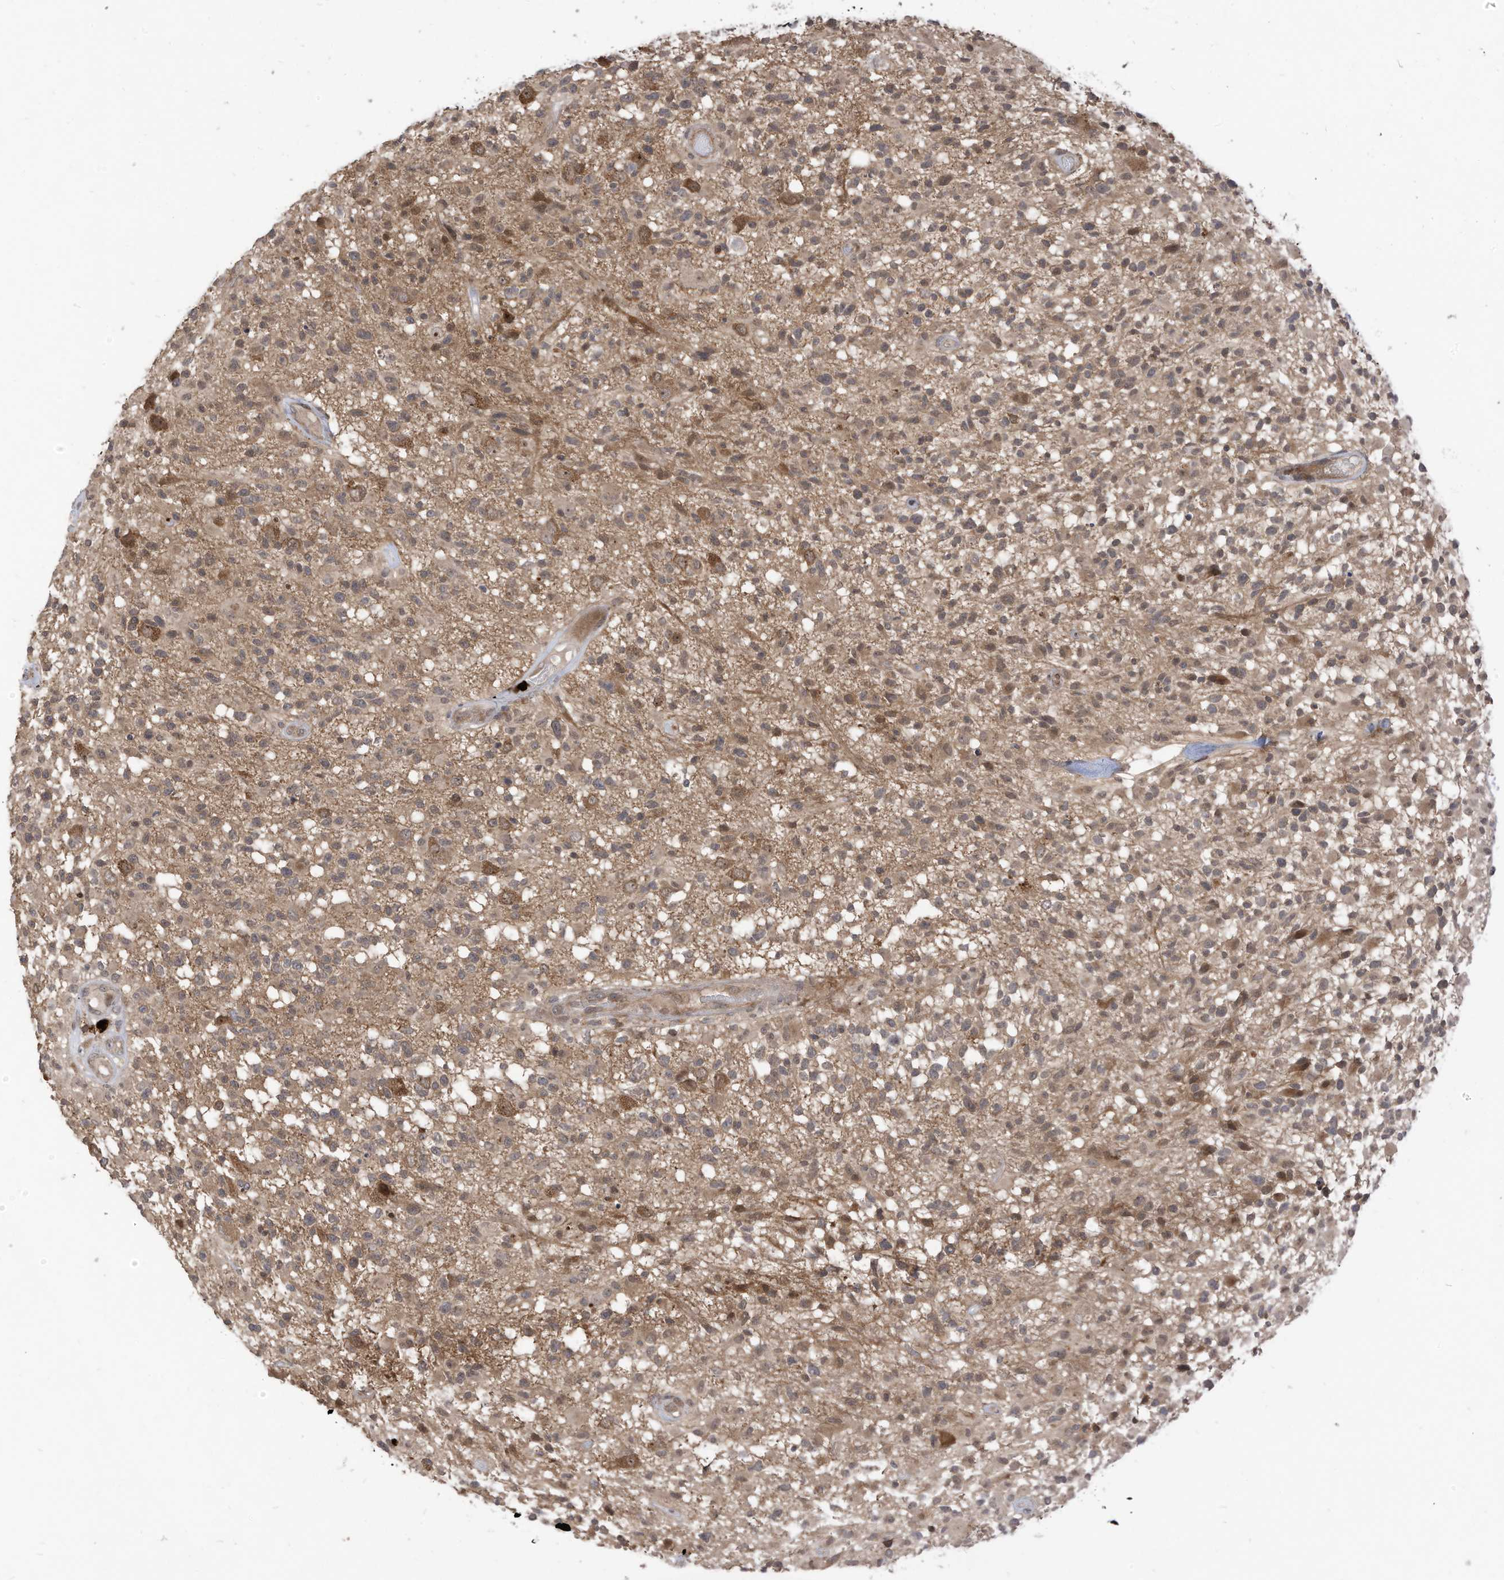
{"staining": {"intensity": "moderate", "quantity": "<25%", "location": "cytoplasmic/membranous"}, "tissue": "glioma", "cell_type": "Tumor cells", "image_type": "cancer", "snomed": [{"axis": "morphology", "description": "Glioma, malignant, High grade"}, {"axis": "morphology", "description": "Glioblastoma, NOS"}, {"axis": "topography", "description": "Brain"}], "caption": "This image reveals malignant high-grade glioma stained with immunohistochemistry to label a protein in brown. The cytoplasmic/membranous of tumor cells show moderate positivity for the protein. Nuclei are counter-stained blue.", "gene": "CNKSR1", "patient": {"sex": "male", "age": 60}}